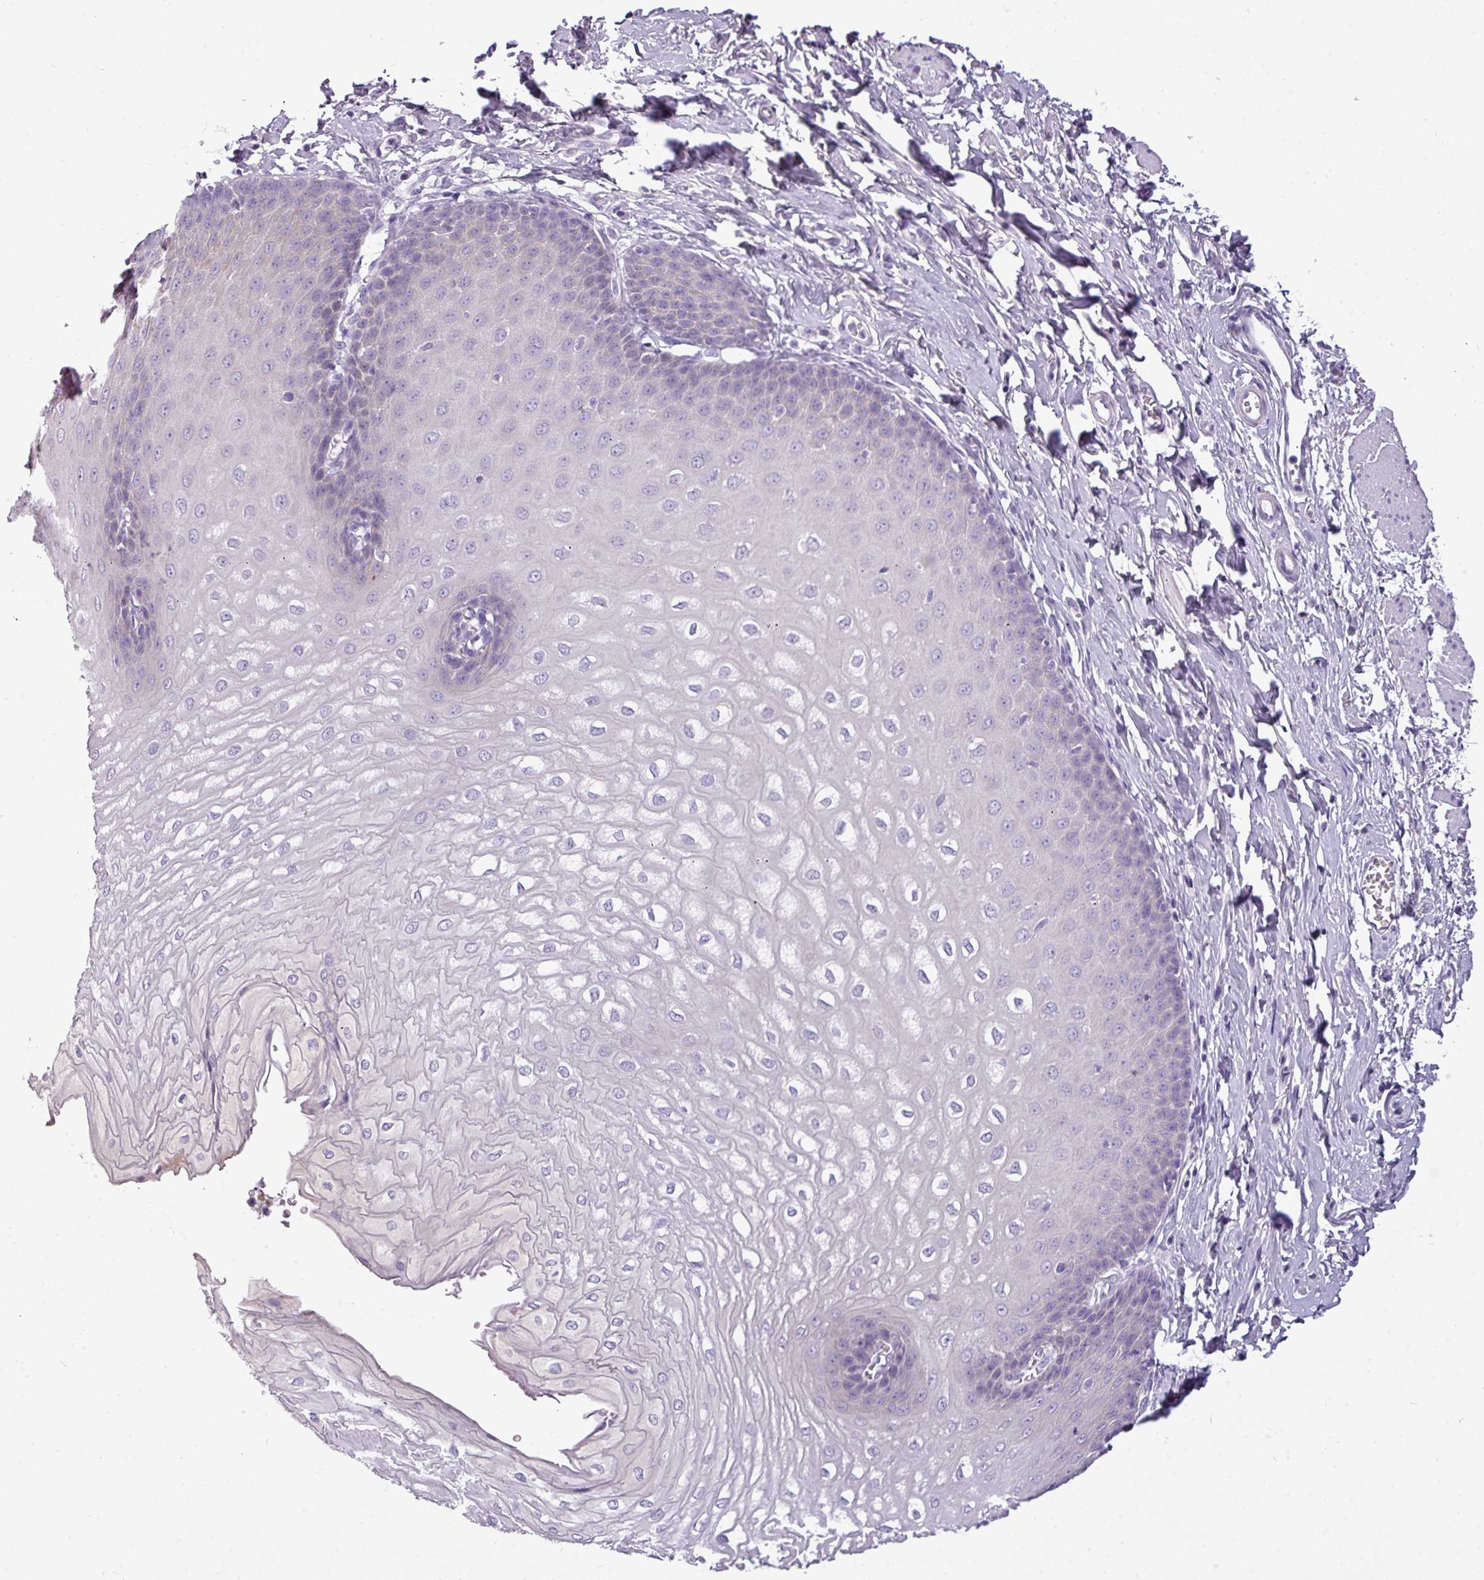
{"staining": {"intensity": "negative", "quantity": "none", "location": "none"}, "tissue": "esophagus", "cell_type": "Squamous epithelial cells", "image_type": "normal", "snomed": [{"axis": "morphology", "description": "Normal tissue, NOS"}, {"axis": "topography", "description": "Esophagus"}], "caption": "An immunohistochemistry histopathology image of unremarkable esophagus is shown. There is no staining in squamous epithelial cells of esophagus.", "gene": "DNAAF9", "patient": {"sex": "male", "age": 70}}